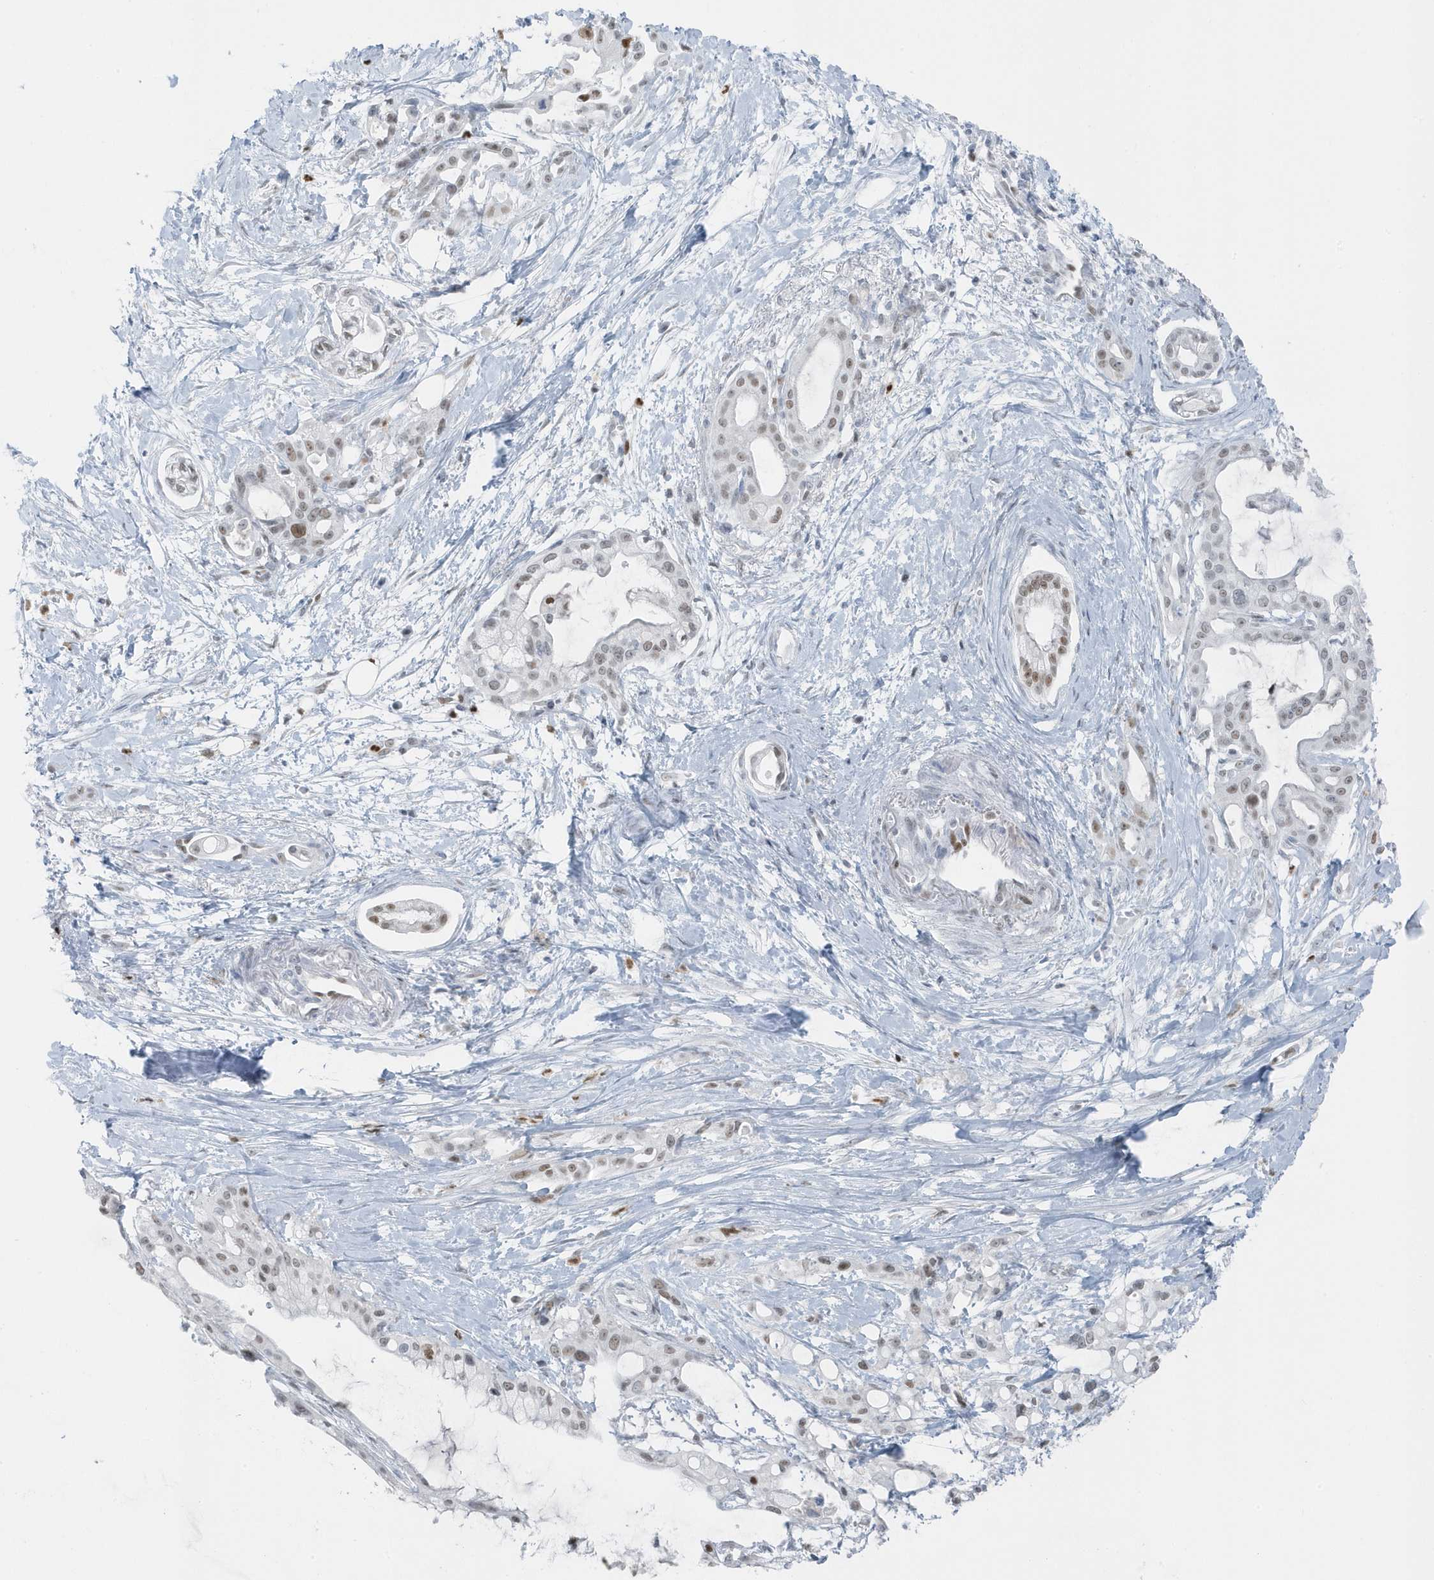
{"staining": {"intensity": "weak", "quantity": "25%-75%", "location": "nuclear"}, "tissue": "pancreatic cancer", "cell_type": "Tumor cells", "image_type": "cancer", "snomed": [{"axis": "morphology", "description": "Adenocarcinoma, NOS"}, {"axis": "topography", "description": "Pancreas"}], "caption": "The immunohistochemical stain shows weak nuclear staining in tumor cells of pancreatic cancer tissue.", "gene": "SMIM34", "patient": {"sex": "male", "age": 68}}